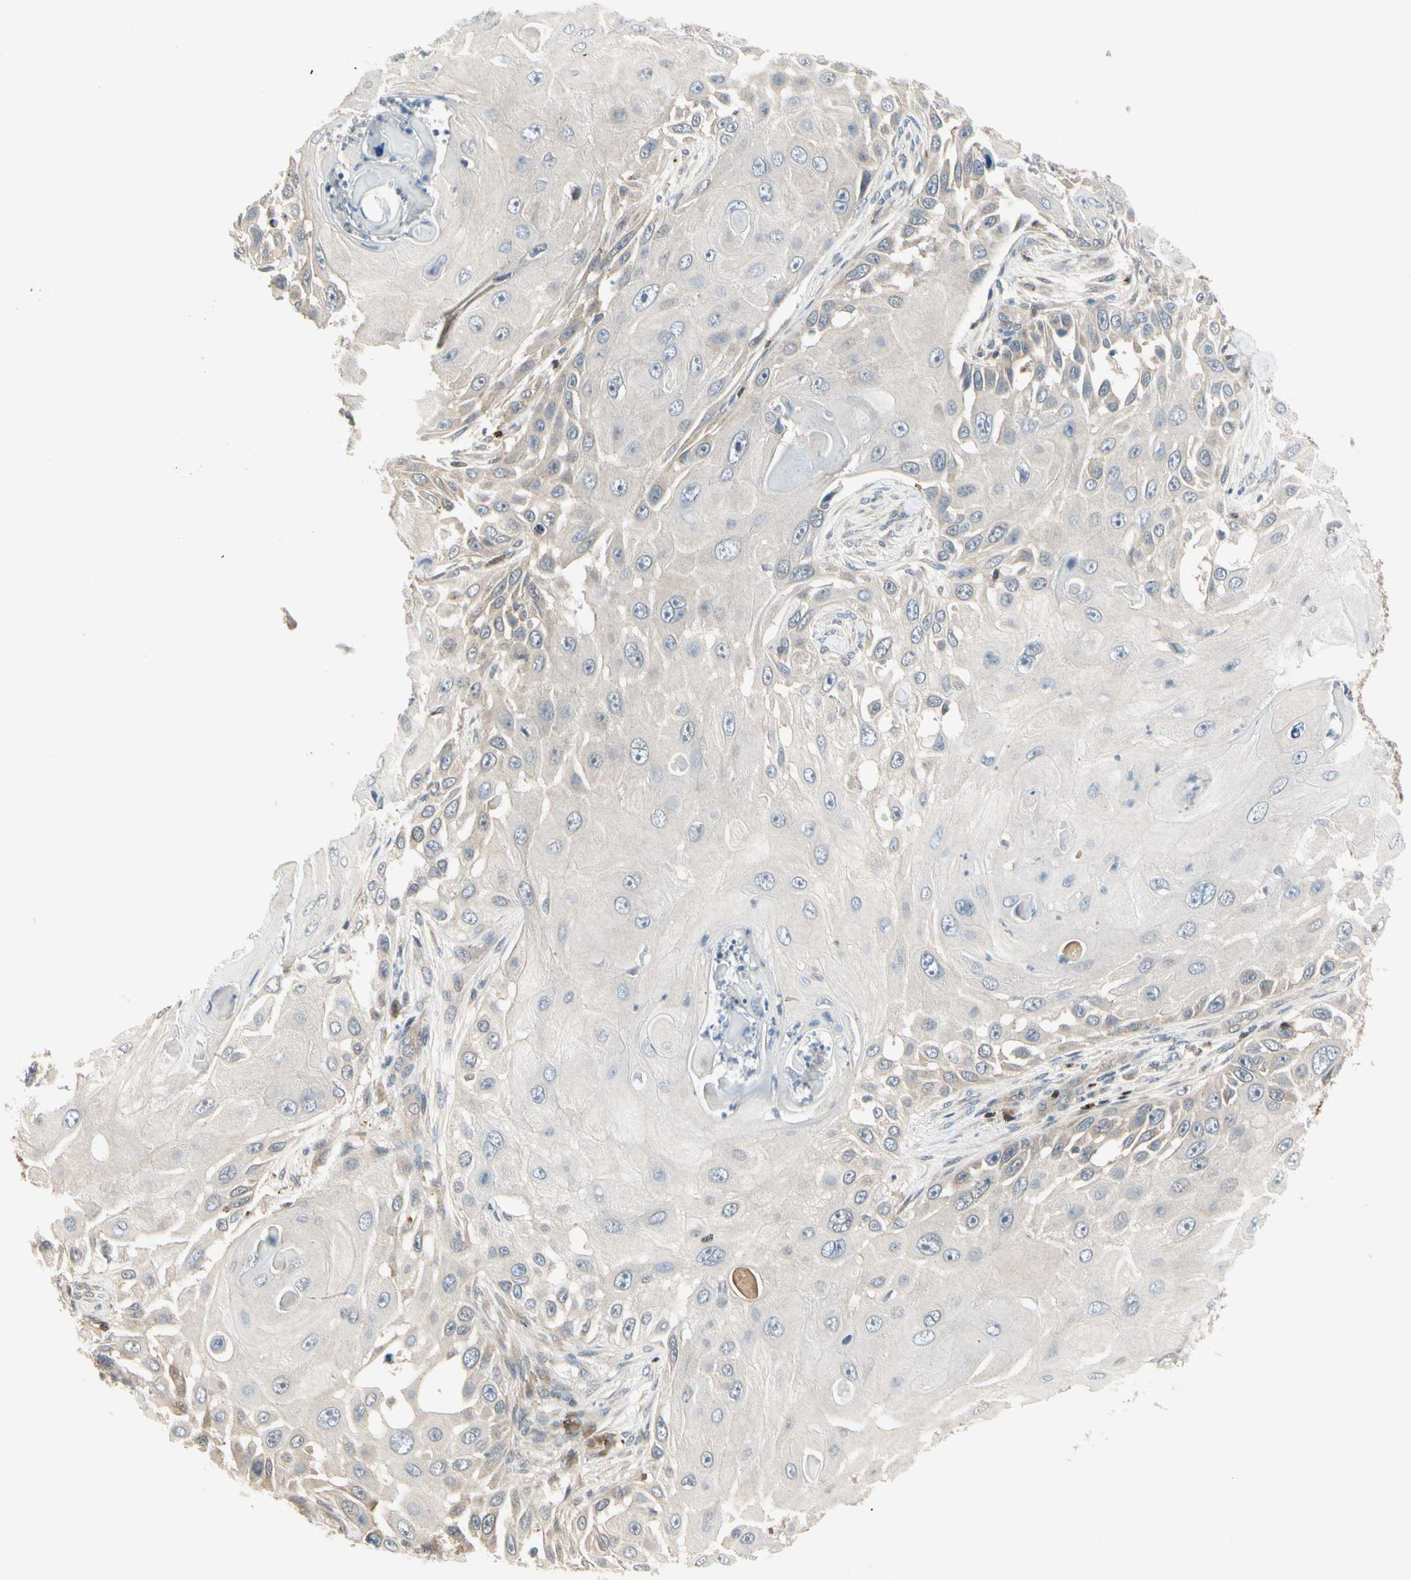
{"staining": {"intensity": "weak", "quantity": "<25%", "location": "cytoplasmic/membranous"}, "tissue": "skin cancer", "cell_type": "Tumor cells", "image_type": "cancer", "snomed": [{"axis": "morphology", "description": "Squamous cell carcinoma, NOS"}, {"axis": "topography", "description": "Skin"}], "caption": "Image shows no significant protein positivity in tumor cells of skin squamous cell carcinoma. The staining was performed using DAB (3,3'-diaminobenzidine) to visualize the protein expression in brown, while the nuclei were stained in blue with hematoxylin (Magnification: 20x).", "gene": "EVC", "patient": {"sex": "female", "age": 44}}